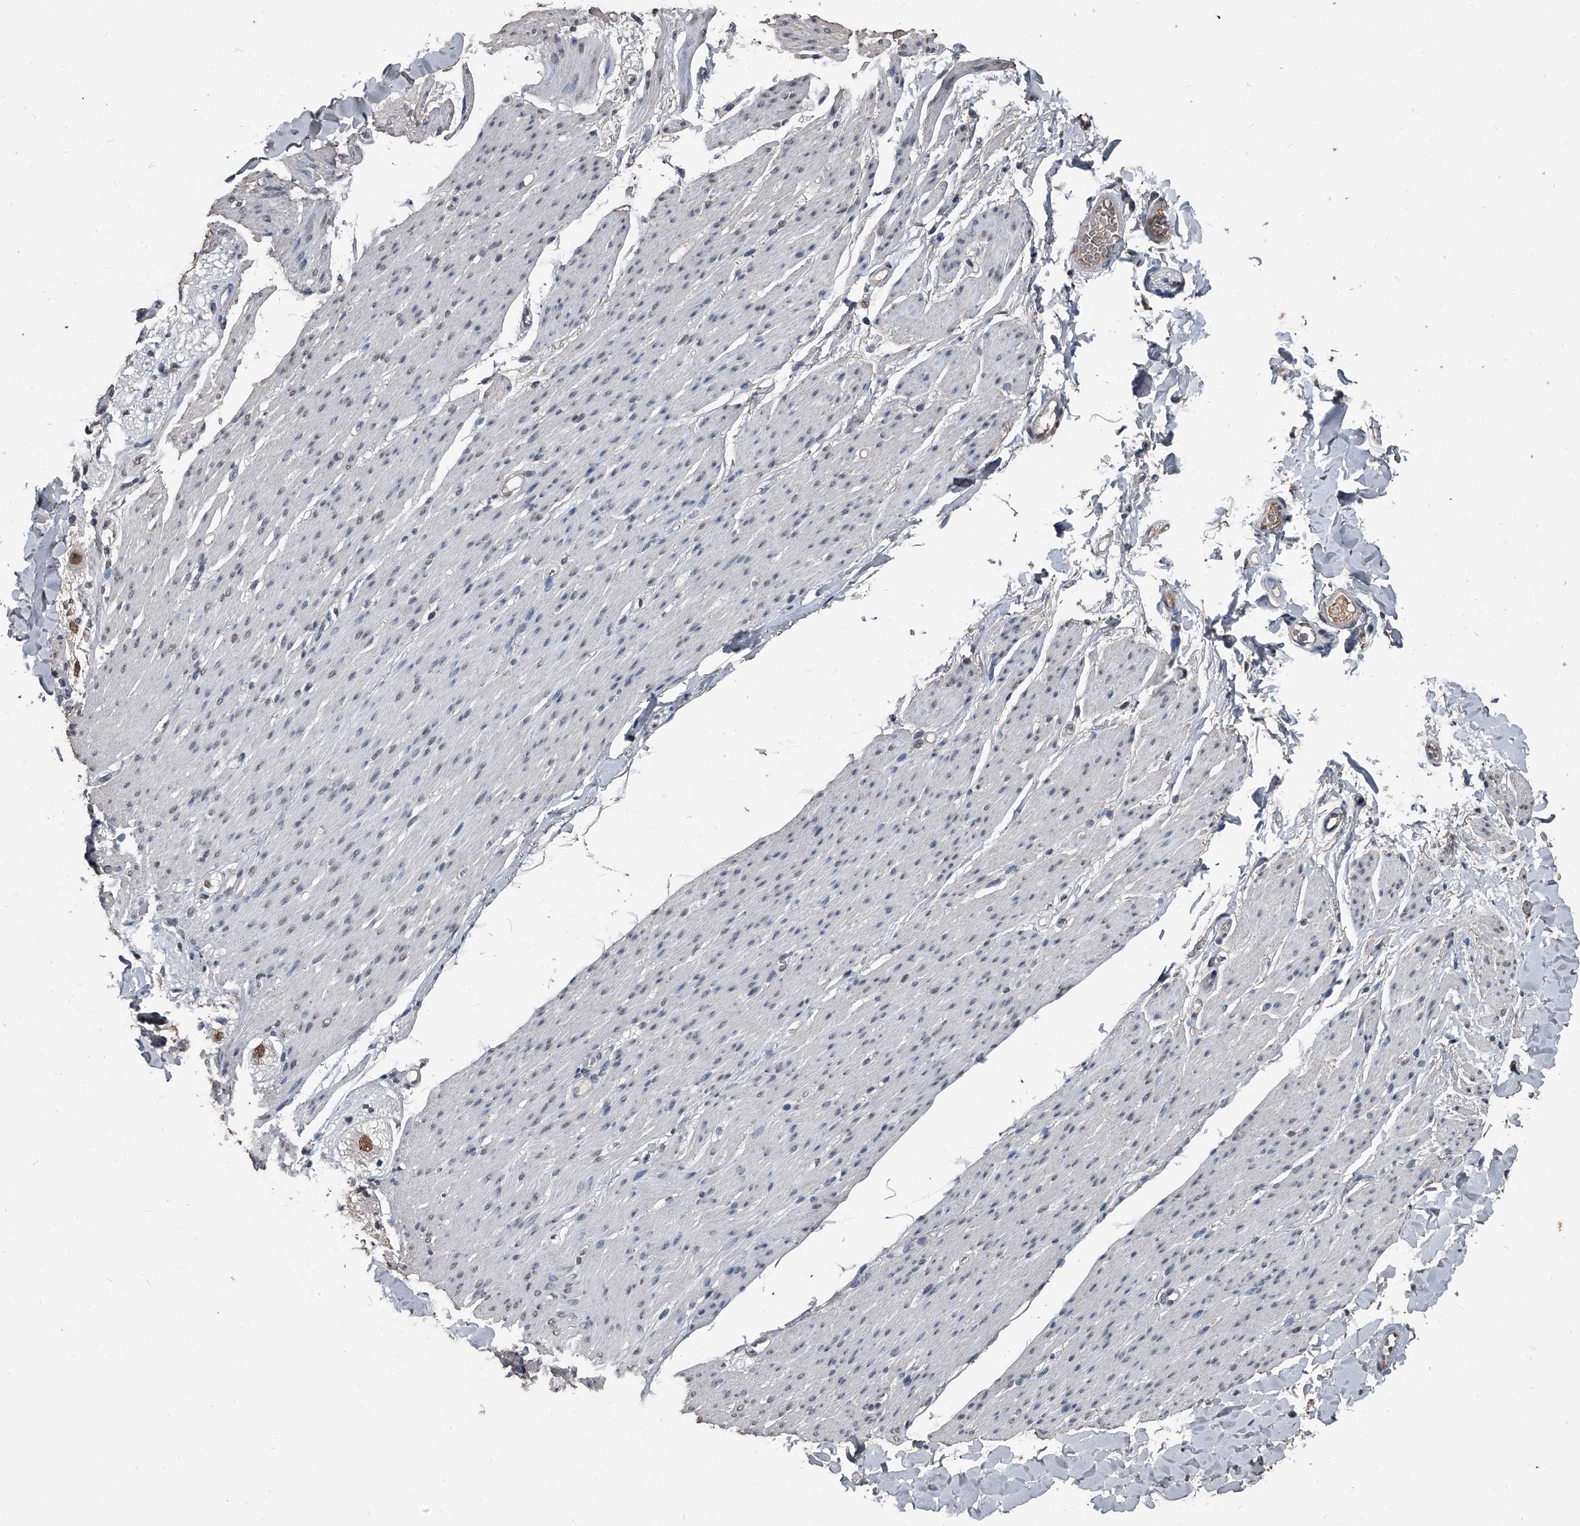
{"staining": {"intensity": "negative", "quantity": "none", "location": "none"}, "tissue": "smooth muscle", "cell_type": "Smooth muscle cells", "image_type": "normal", "snomed": [{"axis": "morphology", "description": "Normal tissue, NOS"}, {"axis": "topography", "description": "Colon"}, {"axis": "topography", "description": "Peripheral nerve tissue"}], "caption": "Immunohistochemical staining of unremarkable smooth muscle exhibits no significant expression in smooth muscle cells.", "gene": "MATR3", "patient": {"sex": "female", "age": 61}}